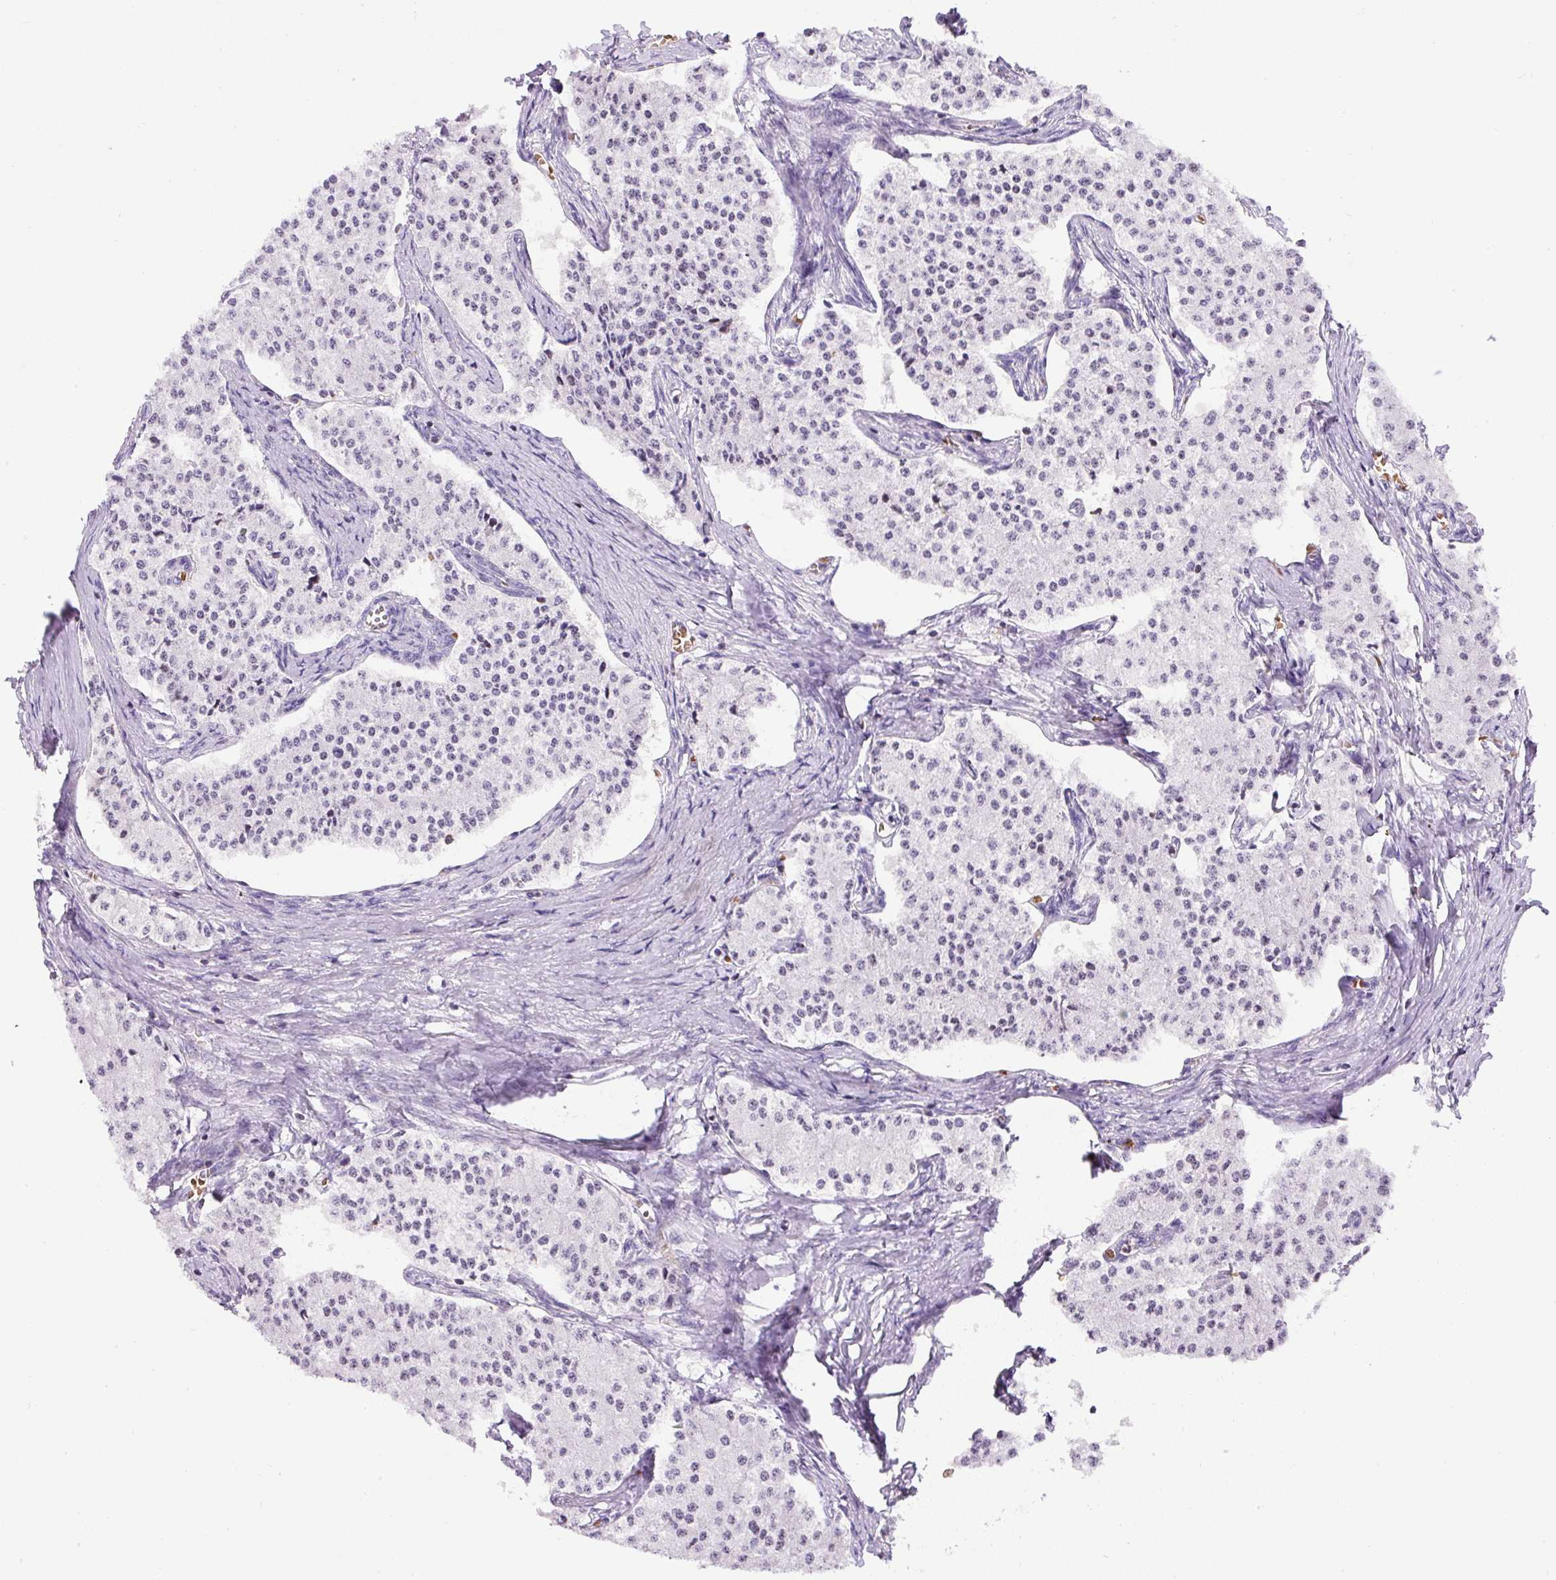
{"staining": {"intensity": "negative", "quantity": "none", "location": "none"}, "tissue": "carcinoid", "cell_type": "Tumor cells", "image_type": "cancer", "snomed": [{"axis": "morphology", "description": "Carcinoid, malignant, NOS"}, {"axis": "topography", "description": "Colon"}], "caption": "Human carcinoid stained for a protein using immunohistochemistry shows no staining in tumor cells.", "gene": "FAM228B", "patient": {"sex": "female", "age": 52}}